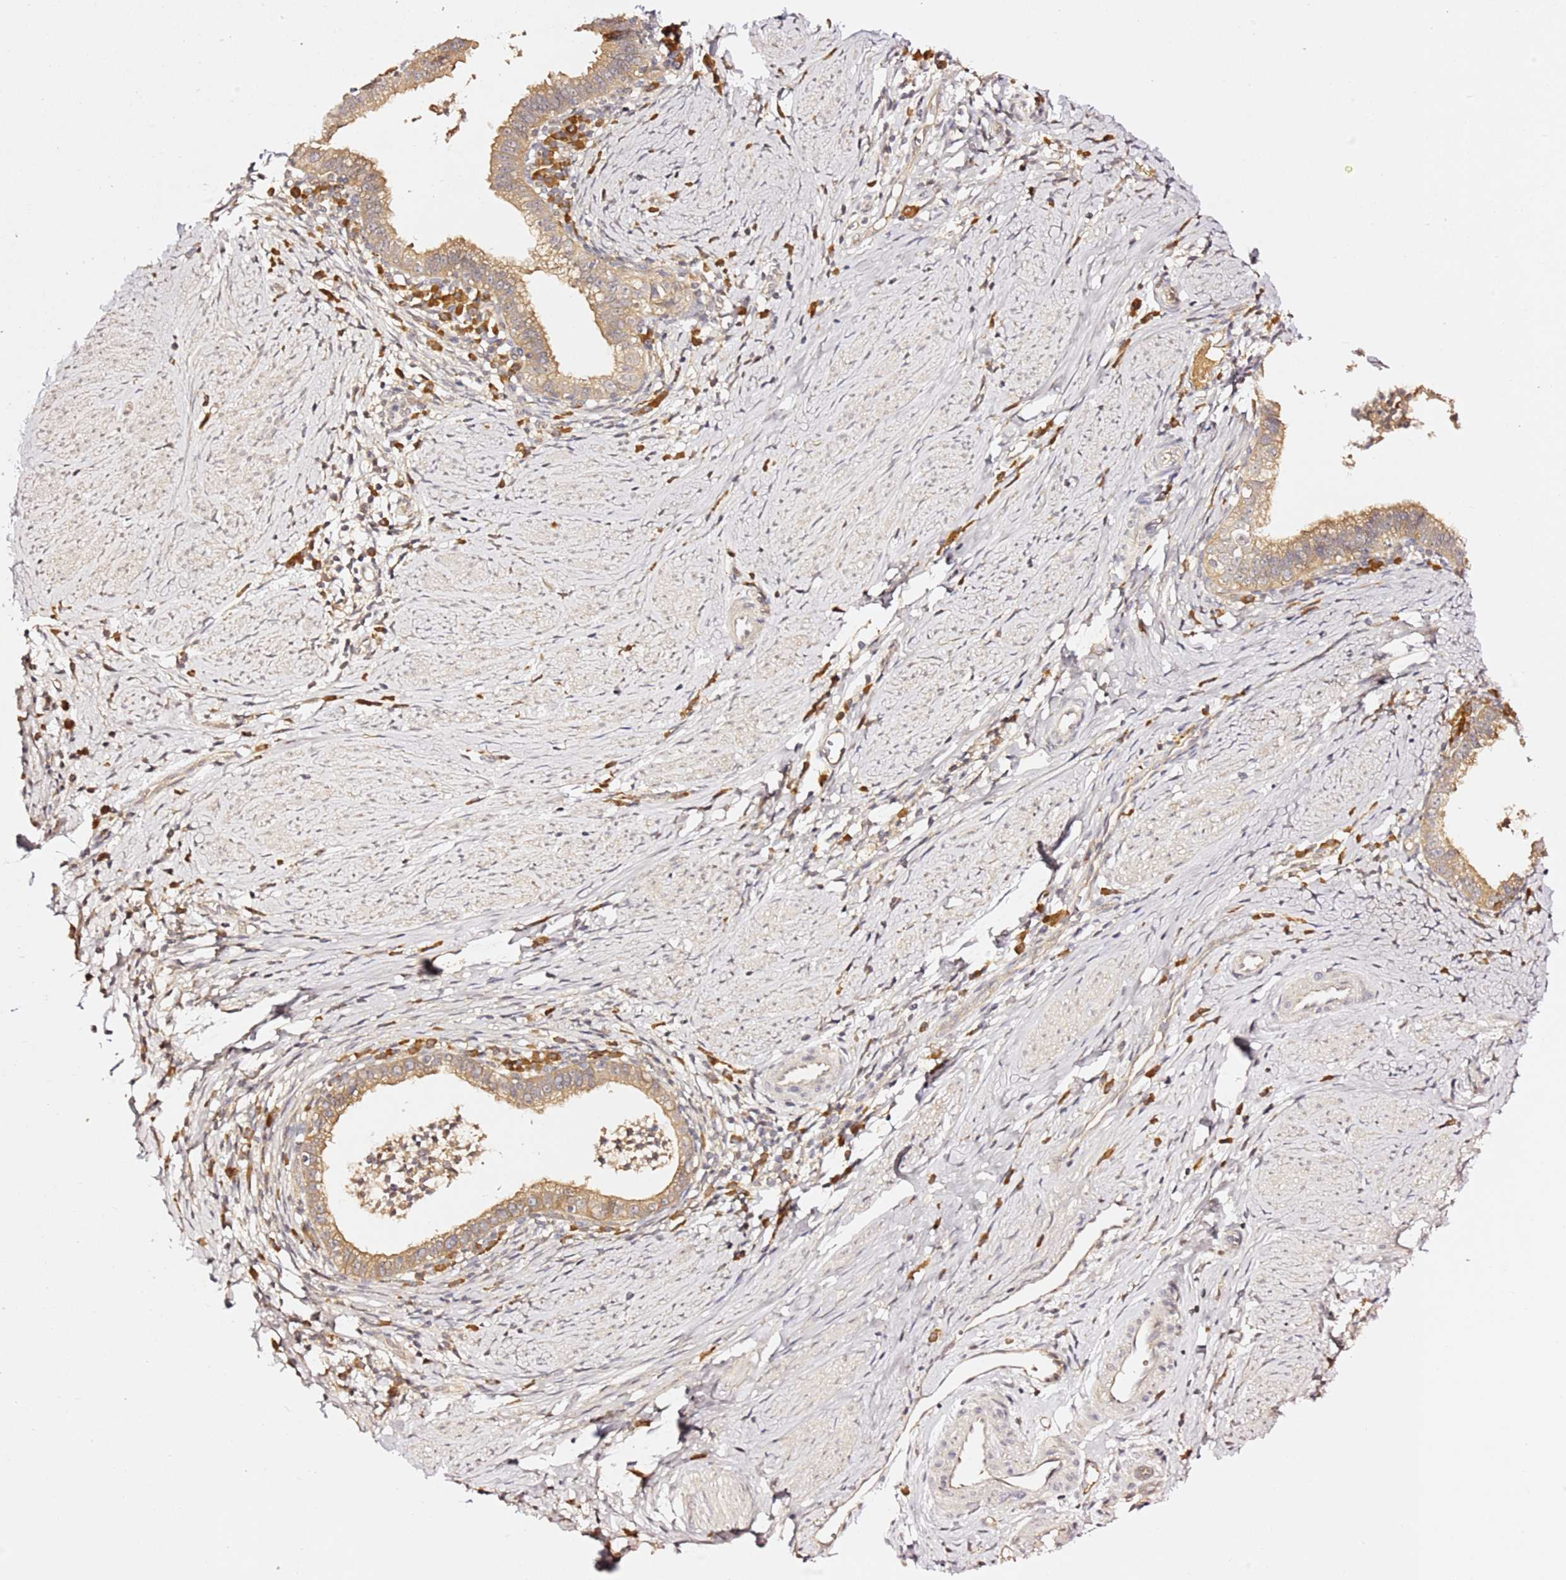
{"staining": {"intensity": "moderate", "quantity": ">75%", "location": "cytoplasmic/membranous"}, "tissue": "cervical cancer", "cell_type": "Tumor cells", "image_type": "cancer", "snomed": [{"axis": "morphology", "description": "Adenocarcinoma, NOS"}, {"axis": "topography", "description": "Cervix"}], "caption": "Protein analysis of cervical adenocarcinoma tissue displays moderate cytoplasmic/membranous positivity in about >75% of tumor cells. Nuclei are stained in blue.", "gene": "OSBPL2", "patient": {"sex": "female", "age": 36}}